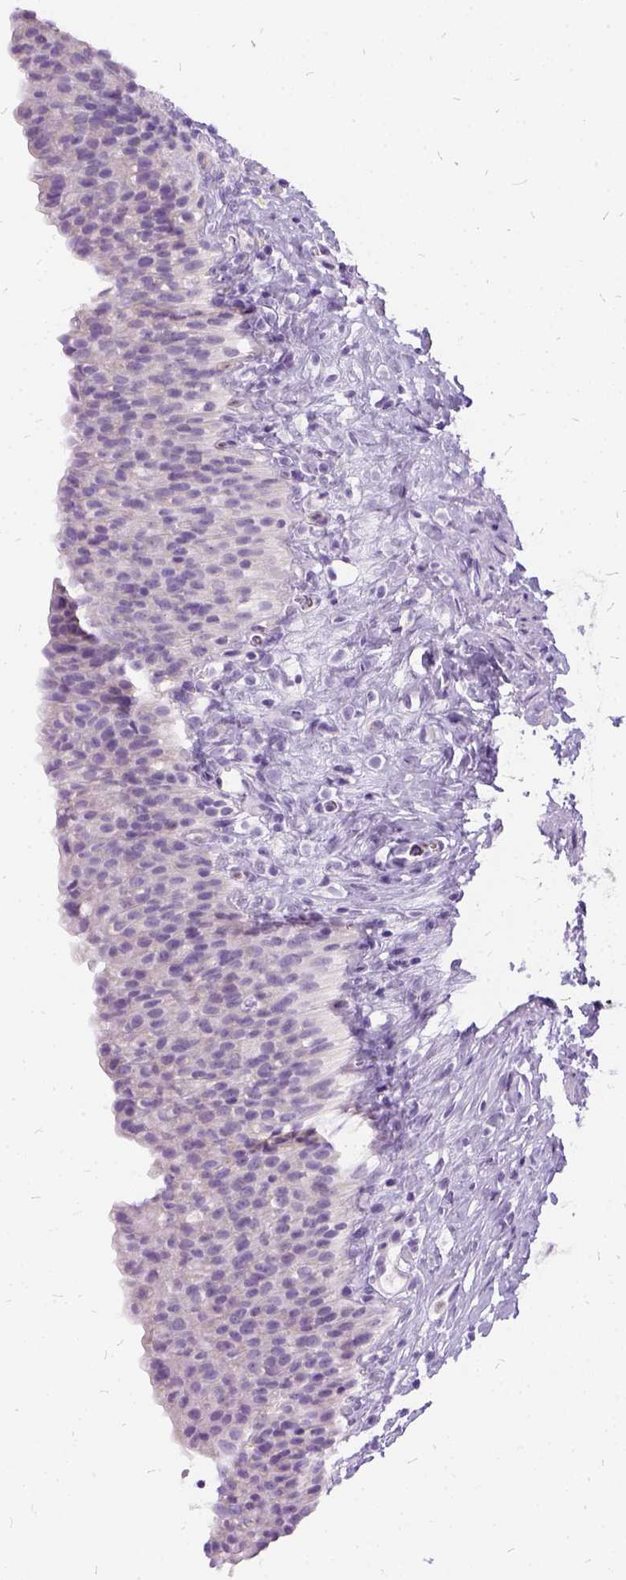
{"staining": {"intensity": "negative", "quantity": "none", "location": "none"}, "tissue": "urinary bladder", "cell_type": "Urothelial cells", "image_type": "normal", "snomed": [{"axis": "morphology", "description": "Normal tissue, NOS"}, {"axis": "topography", "description": "Urinary bladder"}, {"axis": "topography", "description": "Prostate"}], "caption": "Immunohistochemistry (IHC) of normal urinary bladder demonstrates no staining in urothelial cells. (DAB IHC with hematoxylin counter stain).", "gene": "FDX1", "patient": {"sex": "male", "age": 76}}